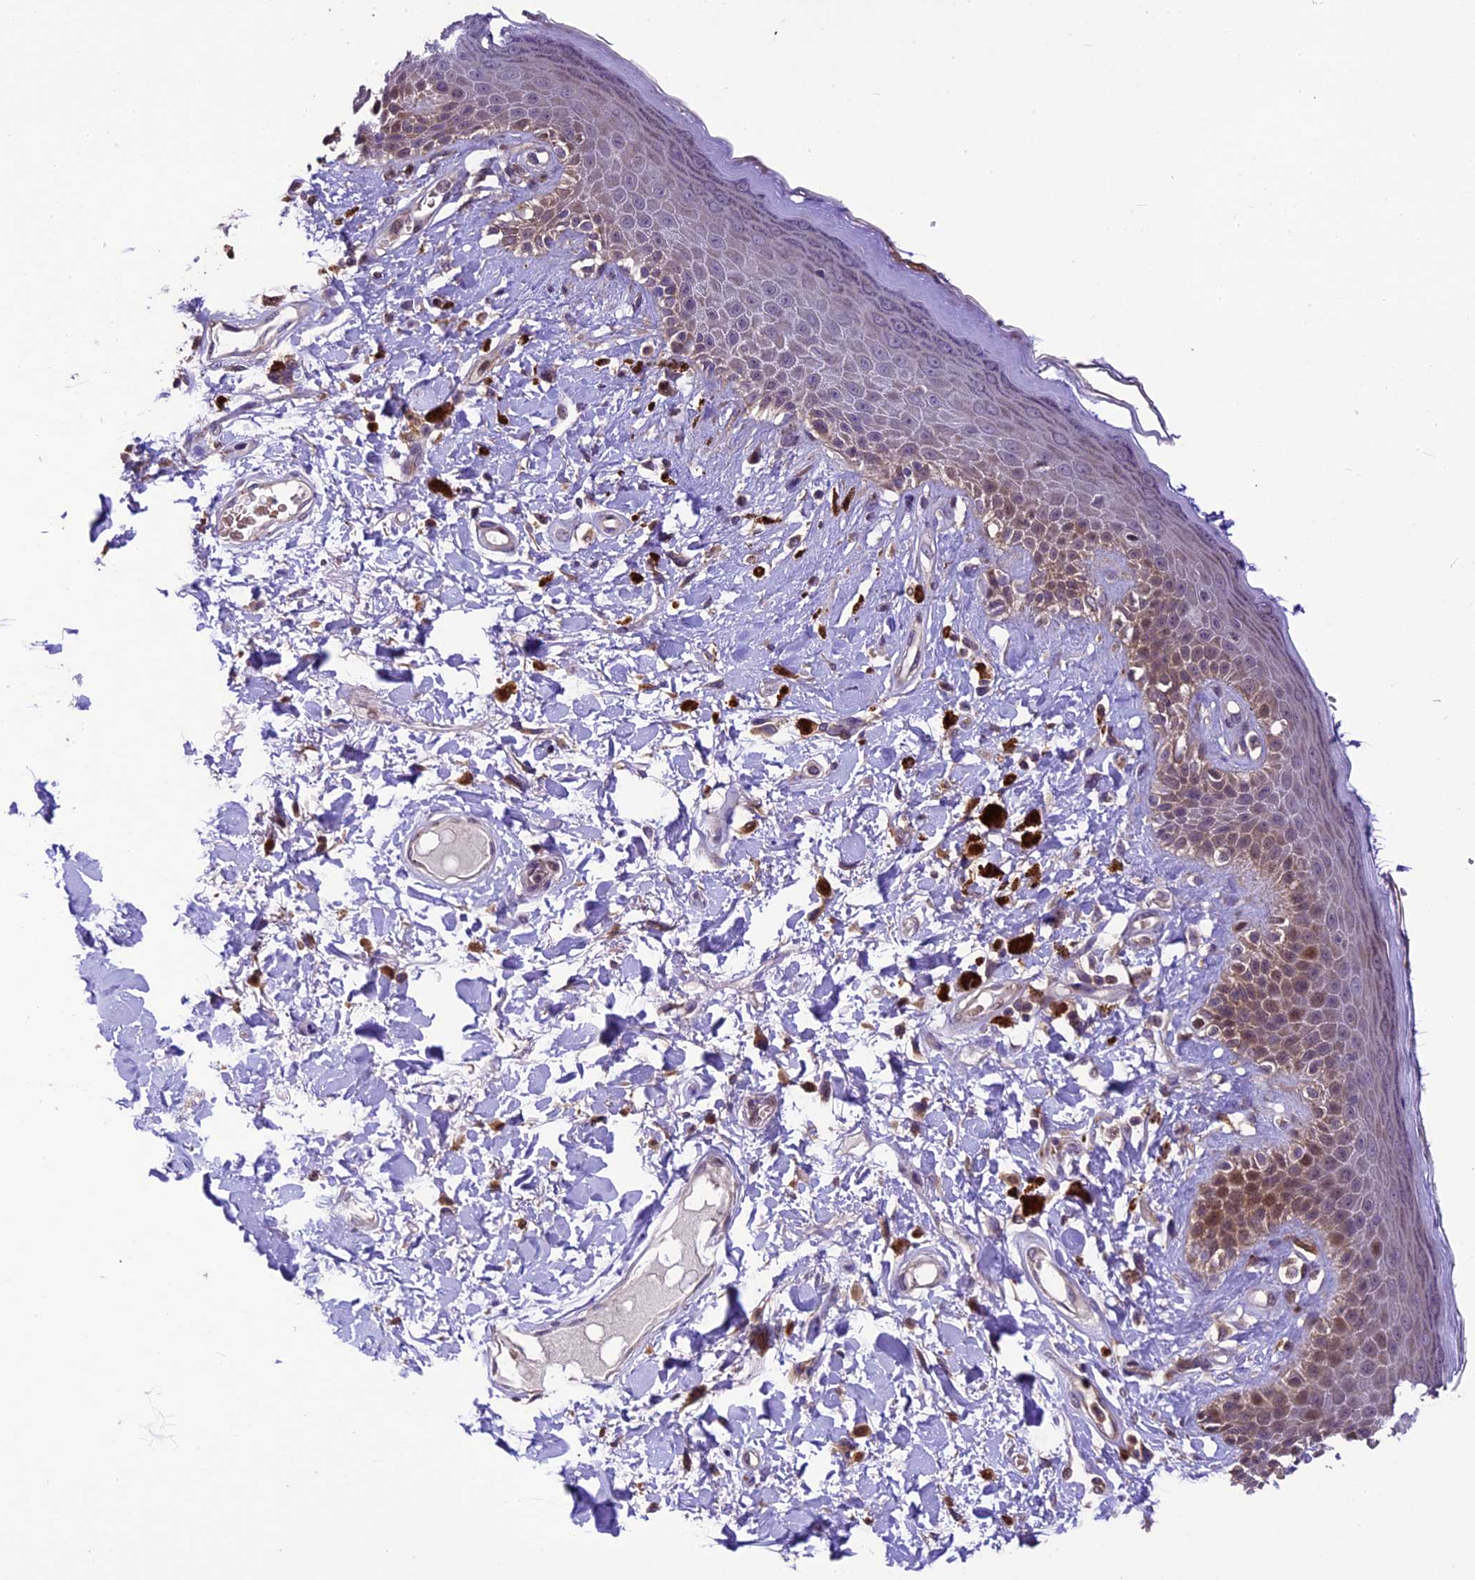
{"staining": {"intensity": "moderate", "quantity": "25%-75%", "location": "cytoplasmic/membranous"}, "tissue": "skin", "cell_type": "Epidermal cells", "image_type": "normal", "snomed": [{"axis": "morphology", "description": "Normal tissue, NOS"}, {"axis": "topography", "description": "Anal"}], "caption": "Immunohistochemistry of benign skin exhibits medium levels of moderate cytoplasmic/membranous expression in about 25%-75% of epidermal cells.", "gene": "DGKH", "patient": {"sex": "female", "age": 78}}